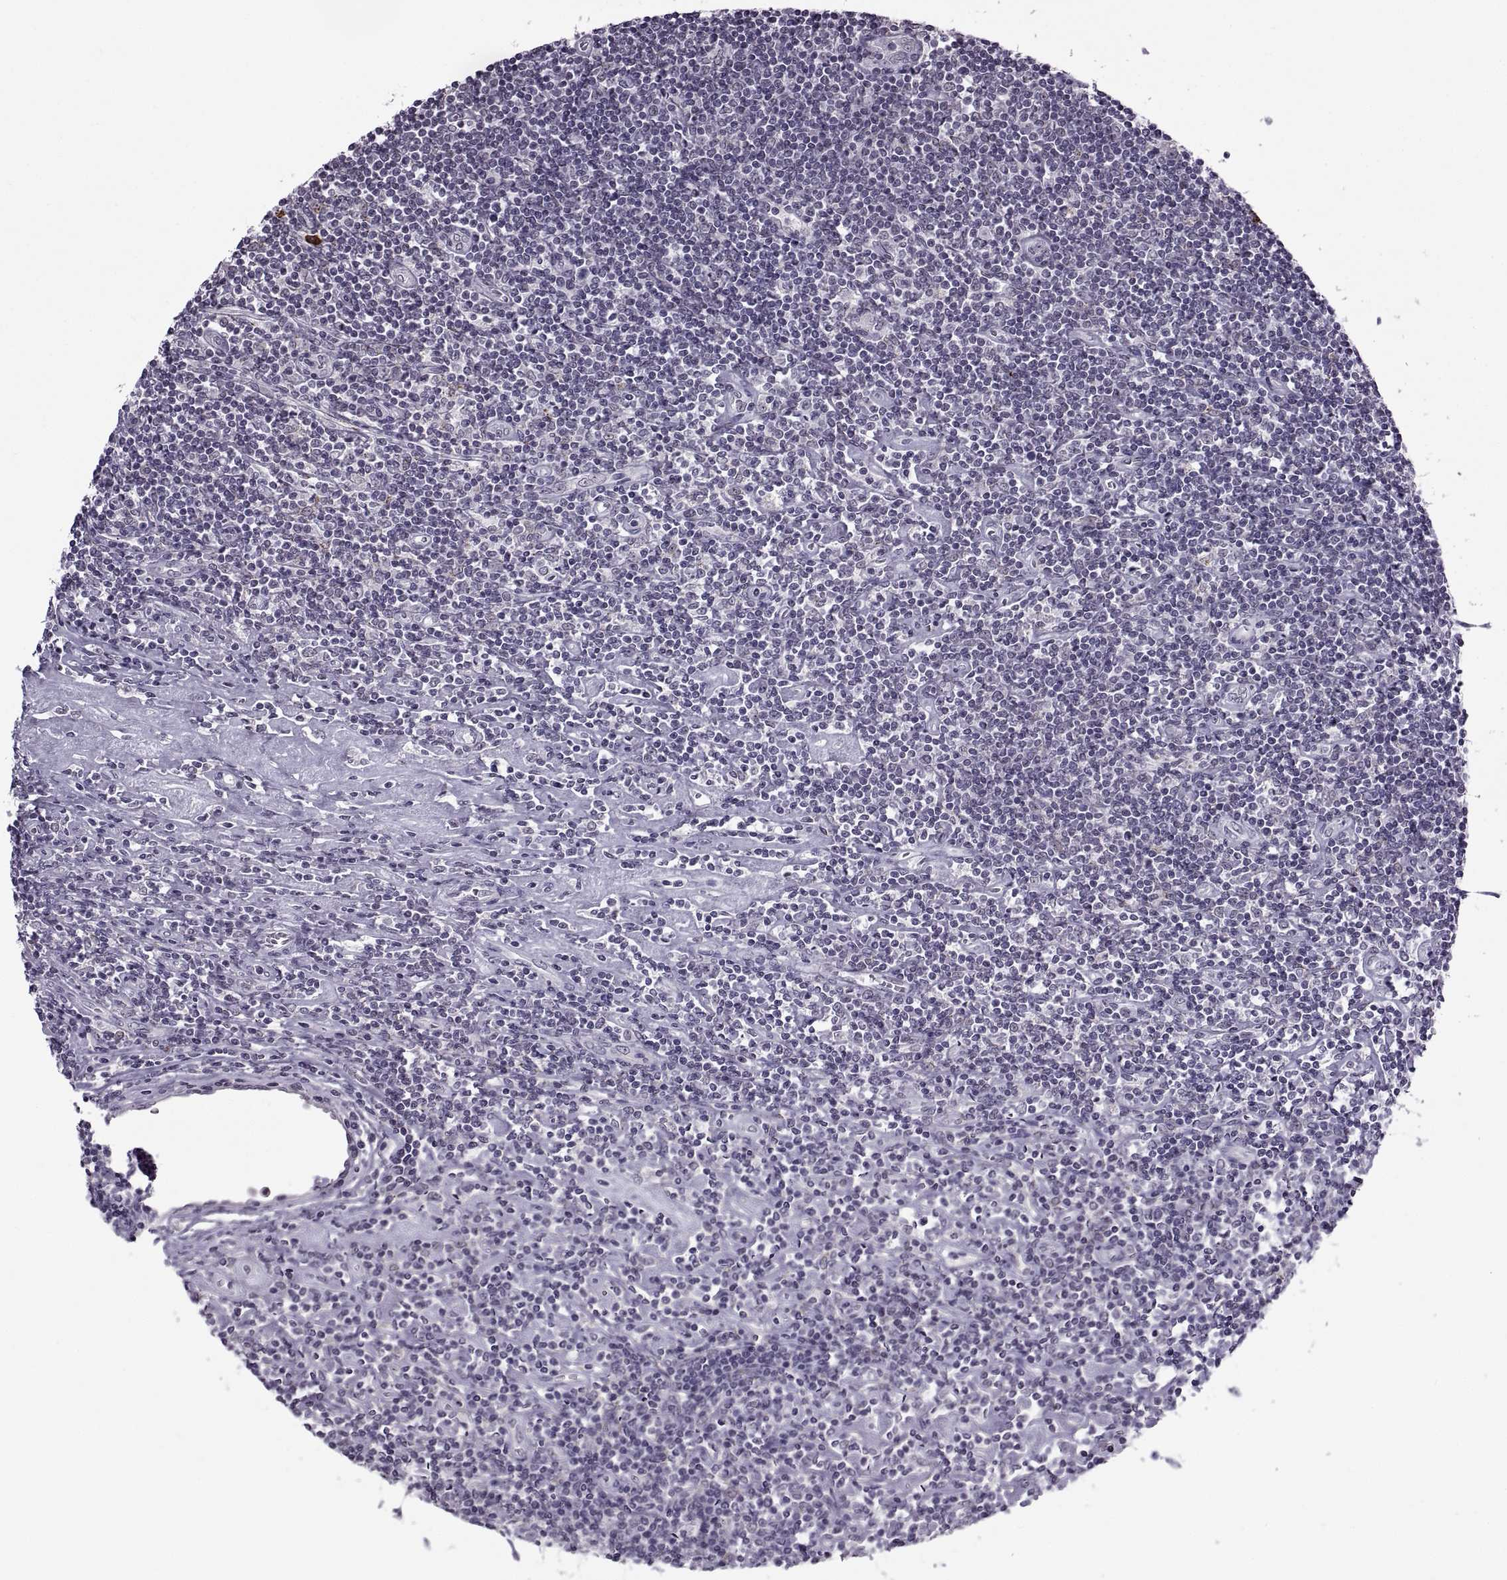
{"staining": {"intensity": "negative", "quantity": "none", "location": "none"}, "tissue": "lymphoma", "cell_type": "Tumor cells", "image_type": "cancer", "snomed": [{"axis": "morphology", "description": "Hodgkin's disease, NOS"}, {"axis": "topography", "description": "Lymph node"}], "caption": "Human lymphoma stained for a protein using IHC reveals no staining in tumor cells.", "gene": "OTP", "patient": {"sex": "male", "age": 40}}